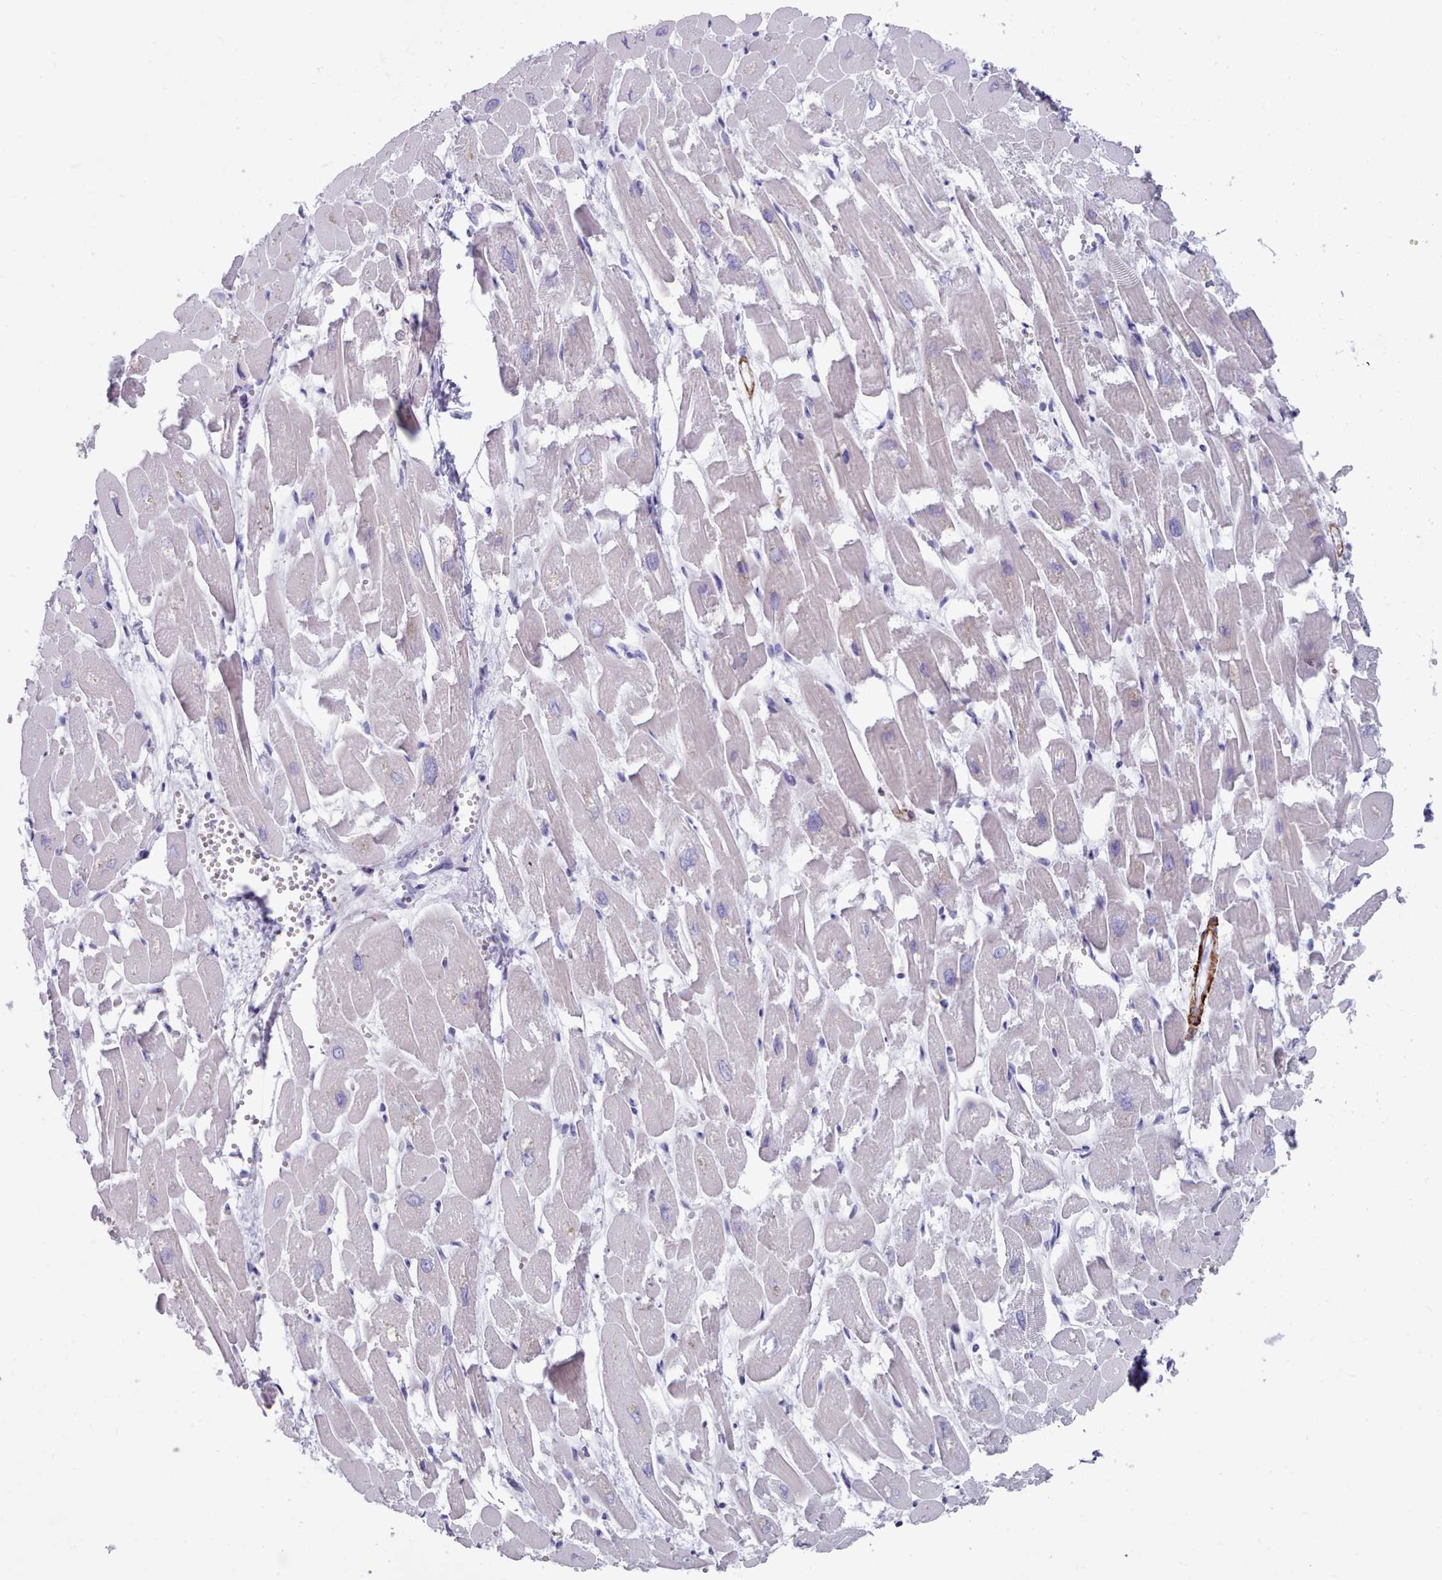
{"staining": {"intensity": "weak", "quantity": "<25%", "location": "cytoplasmic/membranous"}, "tissue": "heart muscle", "cell_type": "Cardiomyocytes", "image_type": "normal", "snomed": [{"axis": "morphology", "description": "Normal tissue, NOS"}, {"axis": "topography", "description": "Heart"}], "caption": "This is an immunohistochemistry histopathology image of normal human heart muscle. There is no staining in cardiomyocytes.", "gene": "FPGS", "patient": {"sex": "male", "age": 54}}